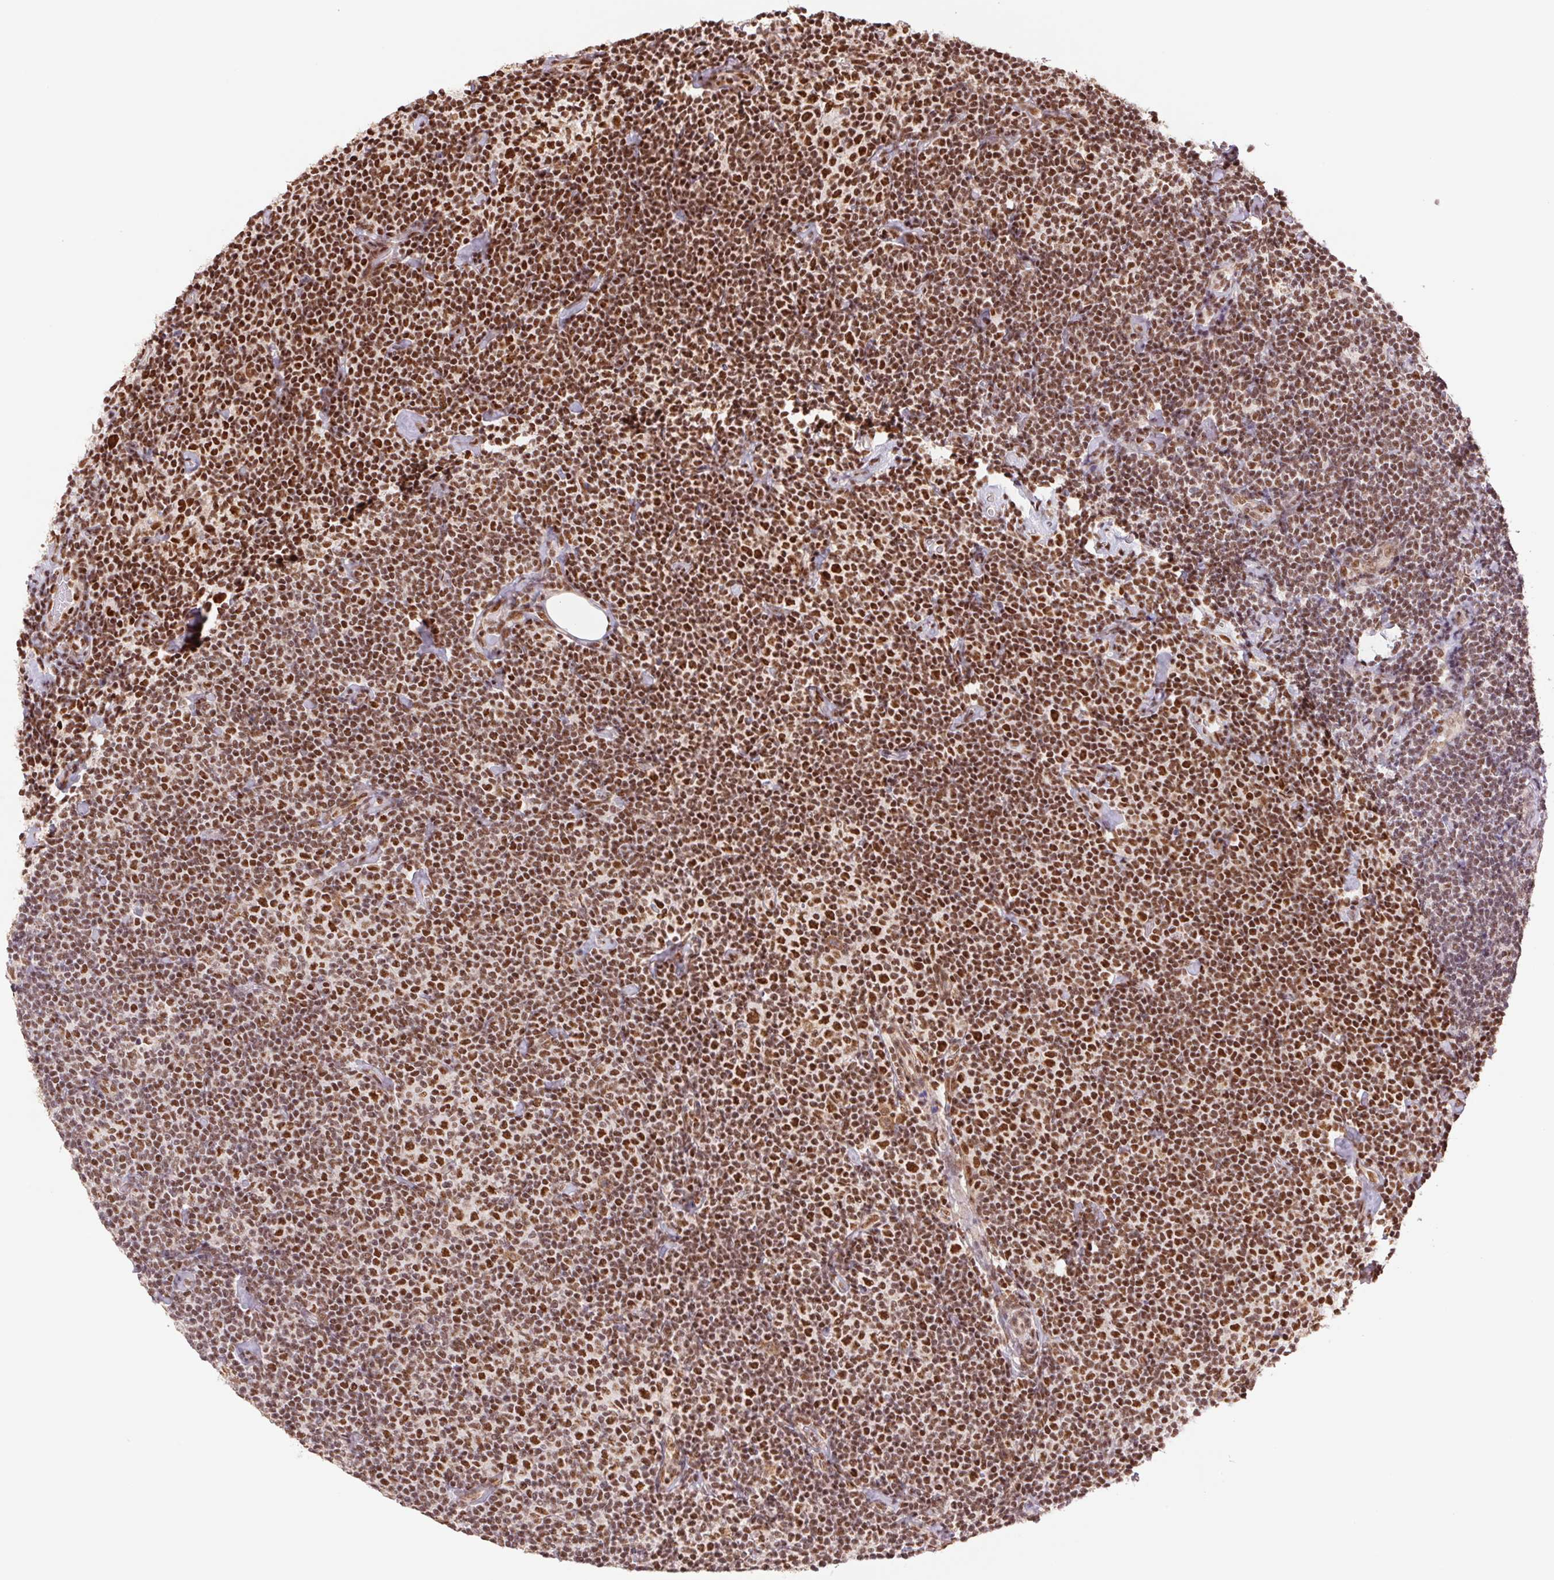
{"staining": {"intensity": "strong", "quantity": "25%-75%", "location": "nuclear"}, "tissue": "lymphoma", "cell_type": "Tumor cells", "image_type": "cancer", "snomed": [{"axis": "morphology", "description": "Malignant lymphoma, non-Hodgkin's type, Low grade"}, {"axis": "topography", "description": "Lymph node"}], "caption": "Immunohistochemical staining of human lymphoma exhibits high levels of strong nuclear expression in about 25%-75% of tumor cells.", "gene": "CWC25", "patient": {"sex": "male", "age": 81}}